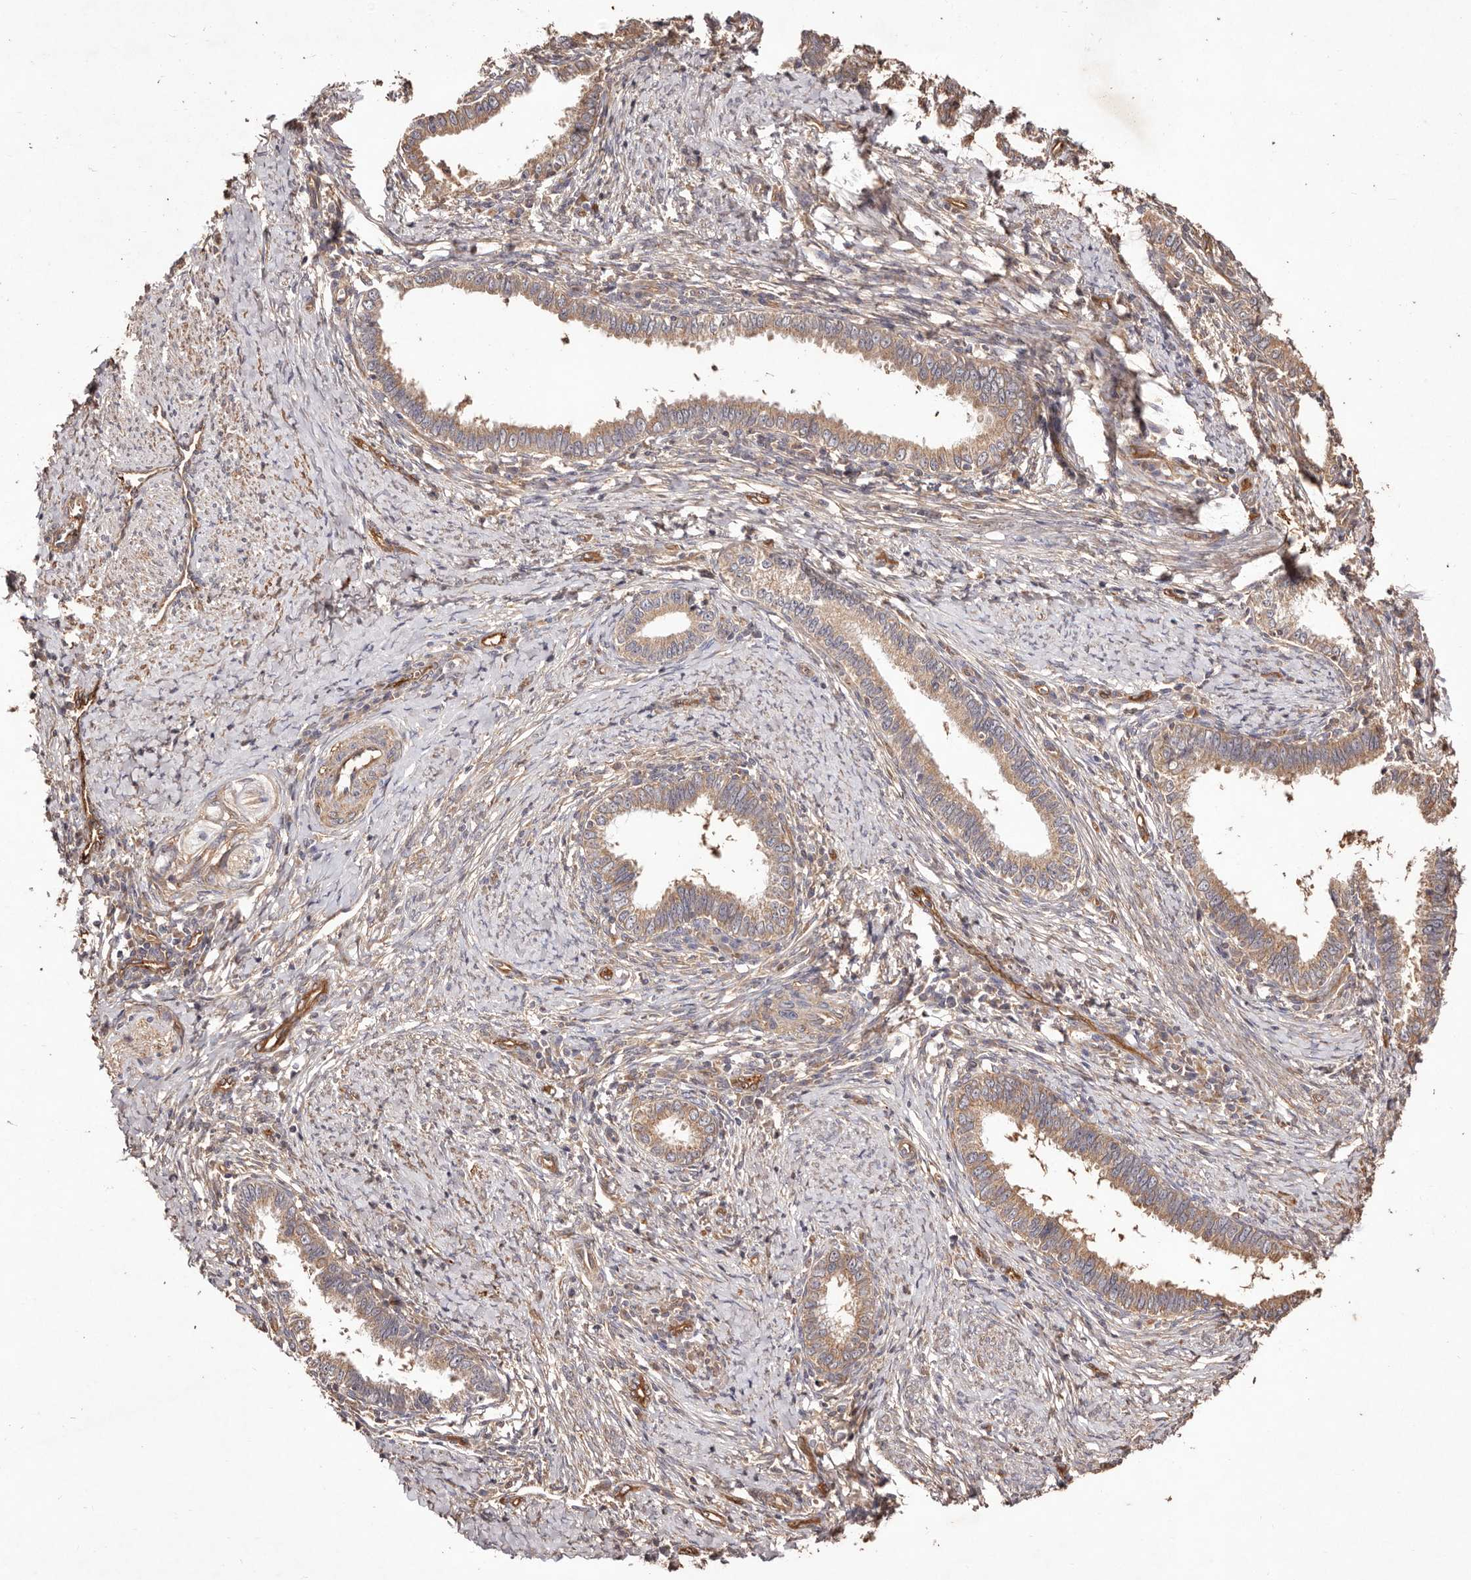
{"staining": {"intensity": "weak", "quantity": ">75%", "location": "cytoplasmic/membranous"}, "tissue": "cervical cancer", "cell_type": "Tumor cells", "image_type": "cancer", "snomed": [{"axis": "morphology", "description": "Adenocarcinoma, NOS"}, {"axis": "topography", "description": "Cervix"}], "caption": "Protein staining of cervical cancer tissue reveals weak cytoplasmic/membranous expression in approximately >75% of tumor cells.", "gene": "CCL14", "patient": {"sex": "female", "age": 36}}